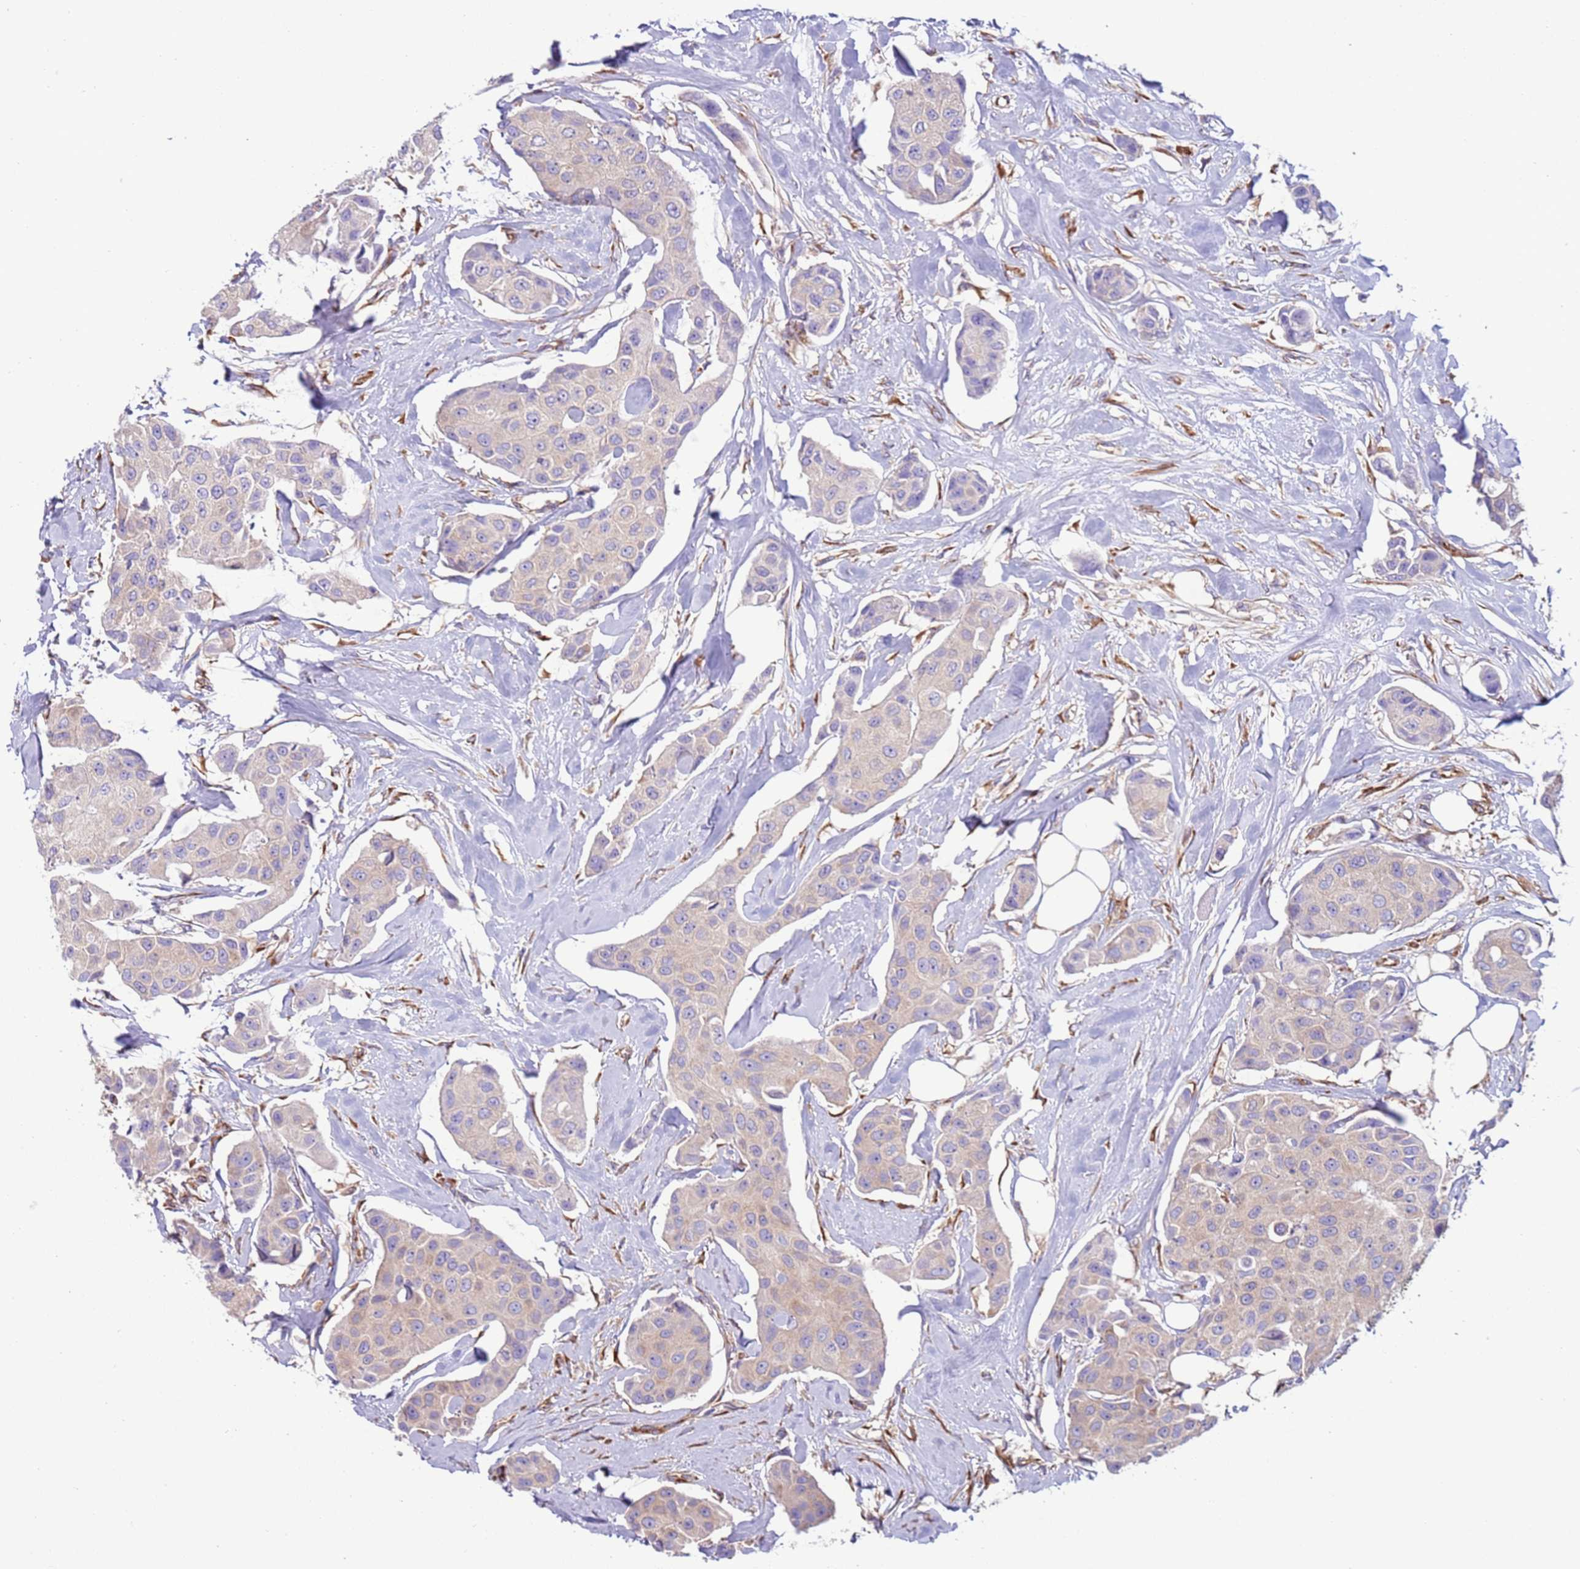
{"staining": {"intensity": "negative", "quantity": "none", "location": "none"}, "tissue": "breast cancer", "cell_type": "Tumor cells", "image_type": "cancer", "snomed": [{"axis": "morphology", "description": "Duct carcinoma"}, {"axis": "topography", "description": "Breast"}, {"axis": "topography", "description": "Lymph node"}], "caption": "Breast cancer (intraductal carcinoma) was stained to show a protein in brown. There is no significant staining in tumor cells.", "gene": "VARS1", "patient": {"sex": "female", "age": 80}}